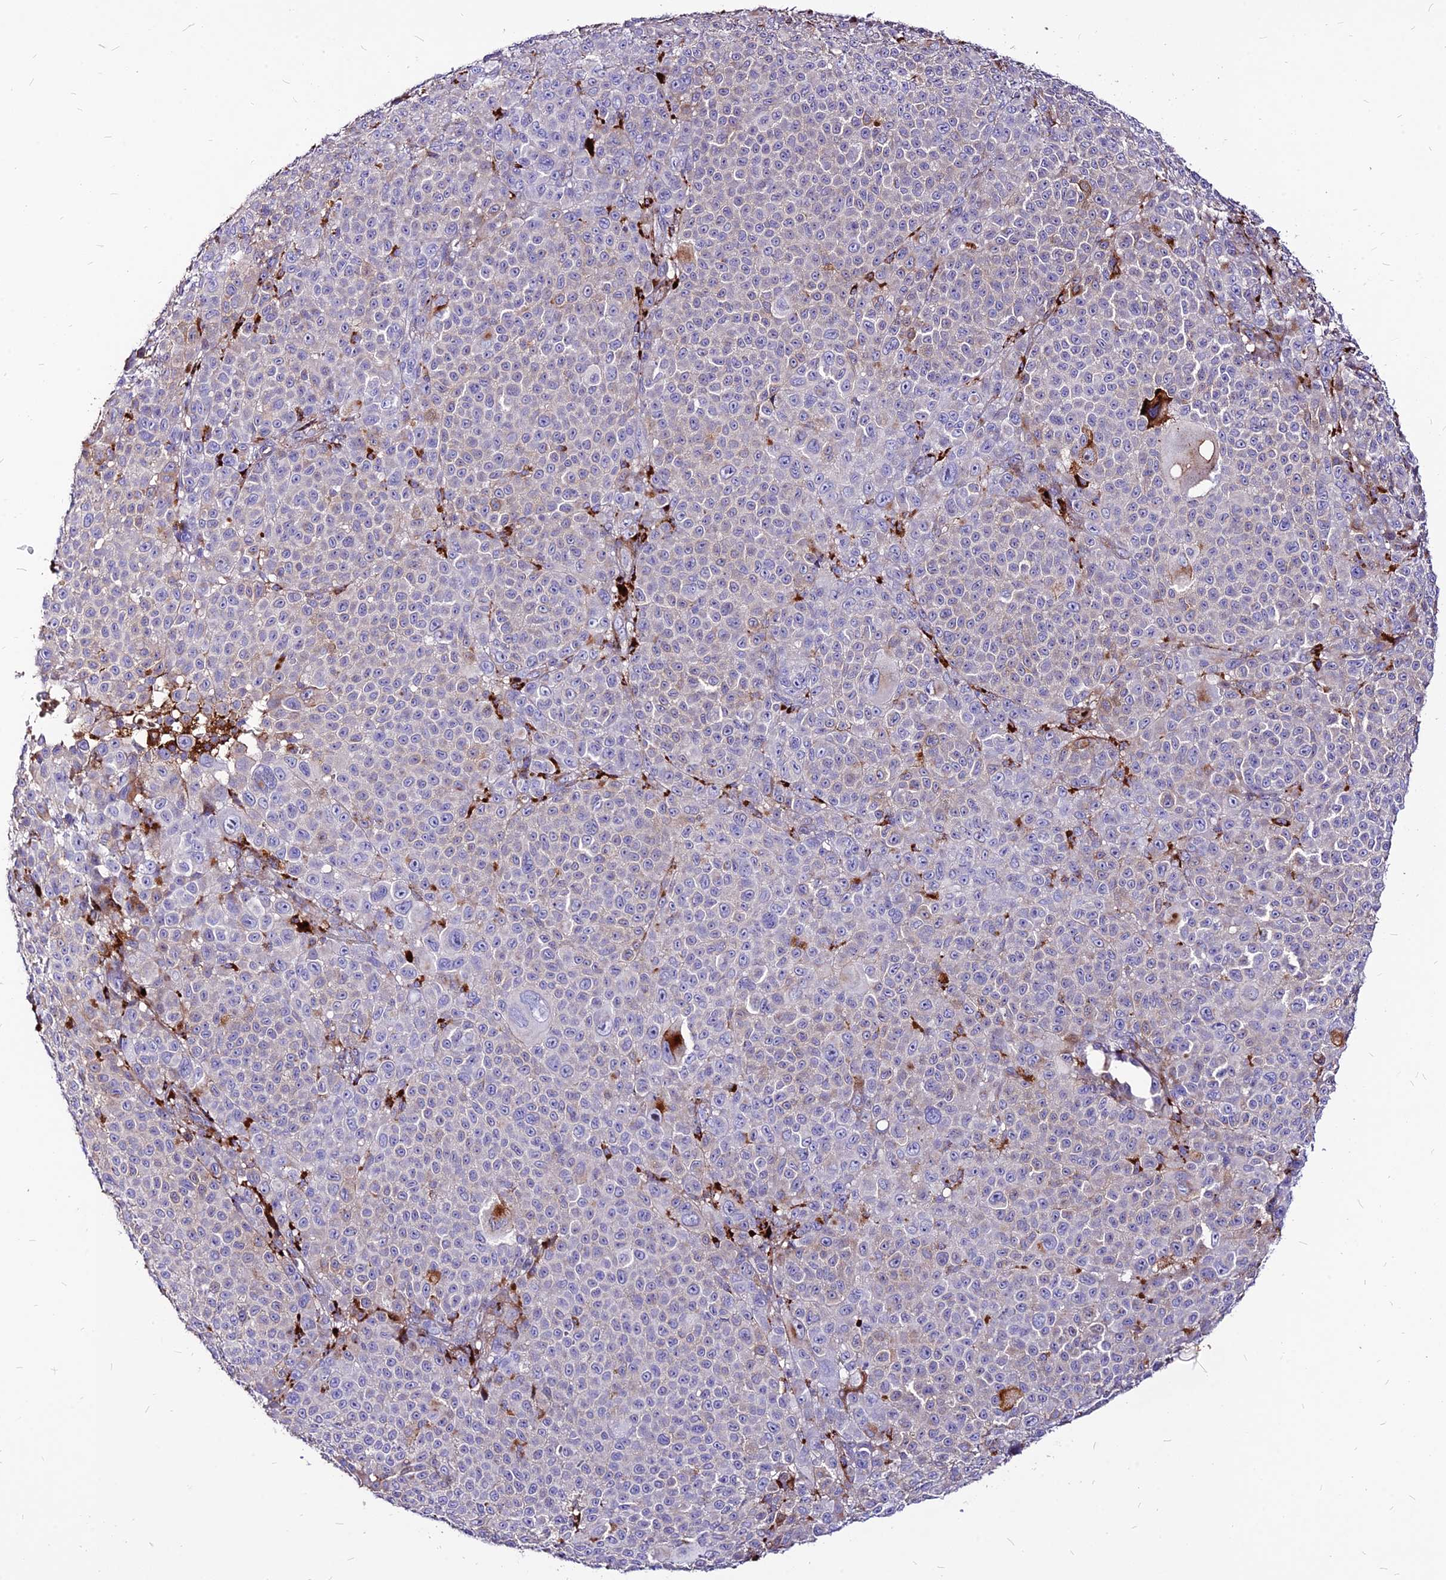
{"staining": {"intensity": "negative", "quantity": "none", "location": "none"}, "tissue": "melanoma", "cell_type": "Tumor cells", "image_type": "cancer", "snomed": [{"axis": "morphology", "description": "Malignant melanoma, NOS"}, {"axis": "topography", "description": "Skin"}], "caption": "Immunohistochemical staining of human malignant melanoma reveals no significant staining in tumor cells. (DAB (3,3'-diaminobenzidine) IHC with hematoxylin counter stain).", "gene": "RIMOC1", "patient": {"sex": "female", "age": 94}}